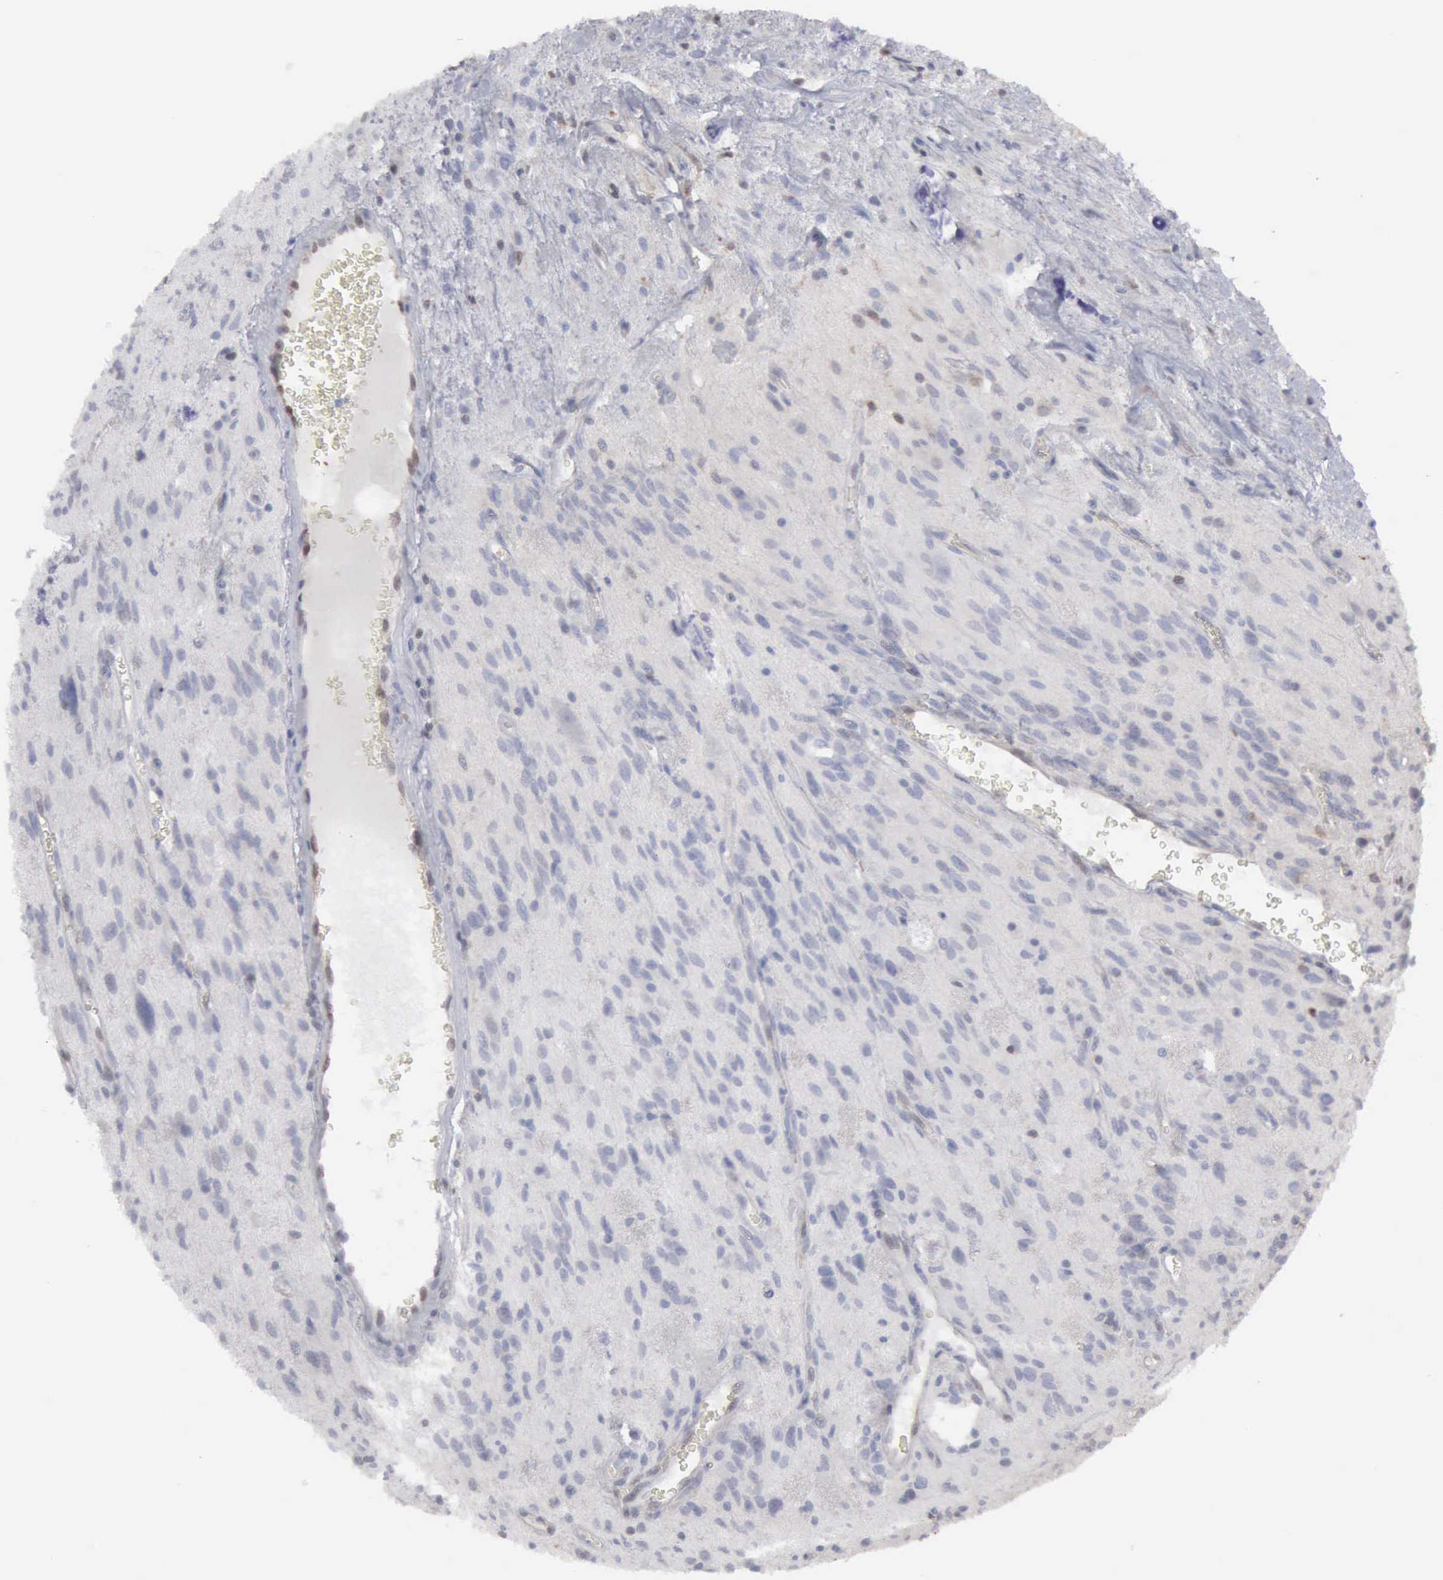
{"staining": {"intensity": "negative", "quantity": "none", "location": "none"}, "tissue": "glioma", "cell_type": "Tumor cells", "image_type": "cancer", "snomed": [{"axis": "morphology", "description": "Glioma, malignant, Low grade"}, {"axis": "topography", "description": "Brain"}], "caption": "Immunohistochemistry photomicrograph of human malignant glioma (low-grade) stained for a protein (brown), which exhibits no expression in tumor cells.", "gene": "STAT1", "patient": {"sex": "female", "age": 15}}